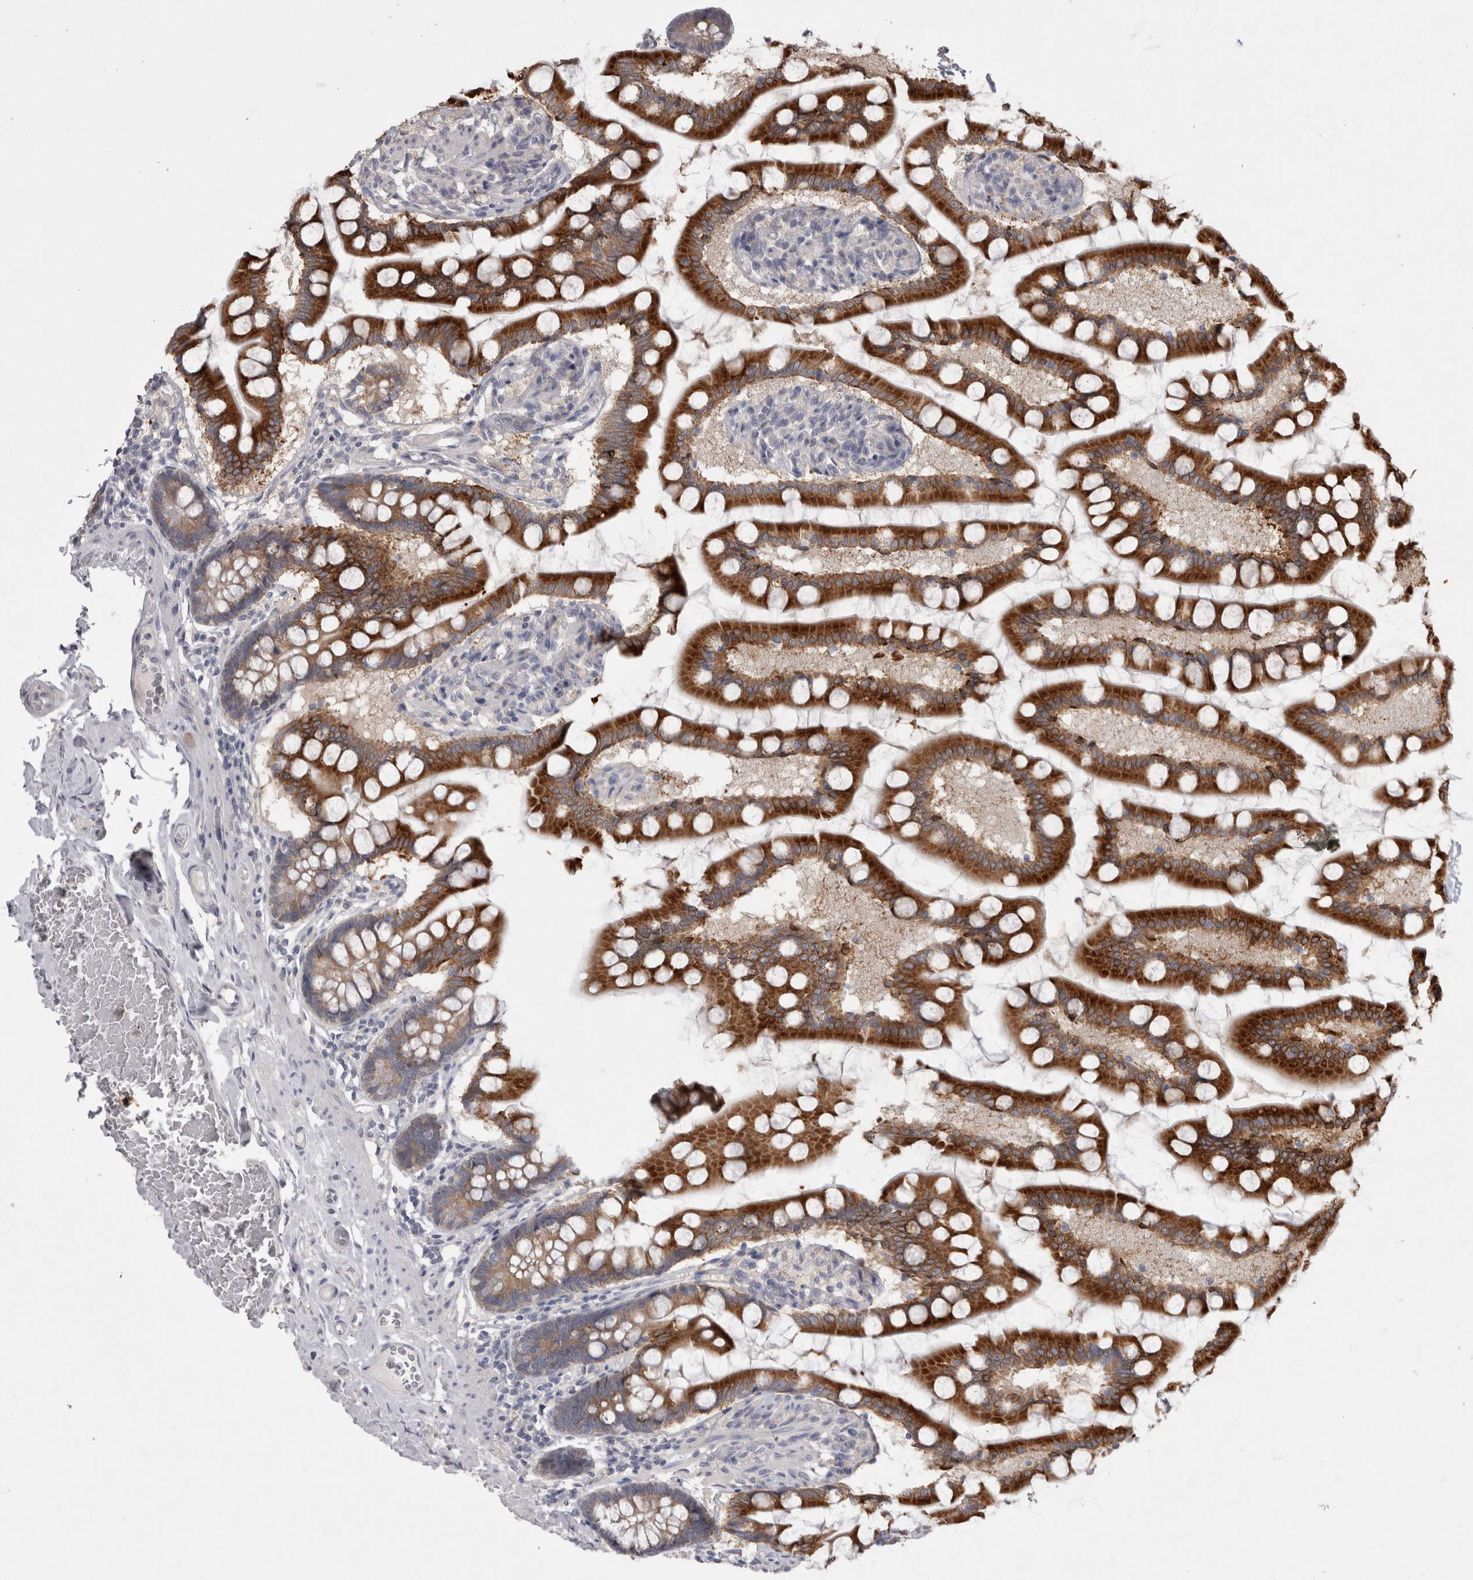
{"staining": {"intensity": "strong", "quantity": ">75%", "location": "cytoplasmic/membranous"}, "tissue": "small intestine", "cell_type": "Glandular cells", "image_type": "normal", "snomed": [{"axis": "morphology", "description": "Normal tissue, NOS"}, {"axis": "topography", "description": "Small intestine"}], "caption": "Protein staining reveals strong cytoplasmic/membranous expression in approximately >75% of glandular cells in unremarkable small intestine. Using DAB (3,3'-diaminobenzidine) (brown) and hematoxylin (blue) stains, captured at high magnification using brightfield microscopy.", "gene": "LRRC40", "patient": {"sex": "male", "age": 41}}